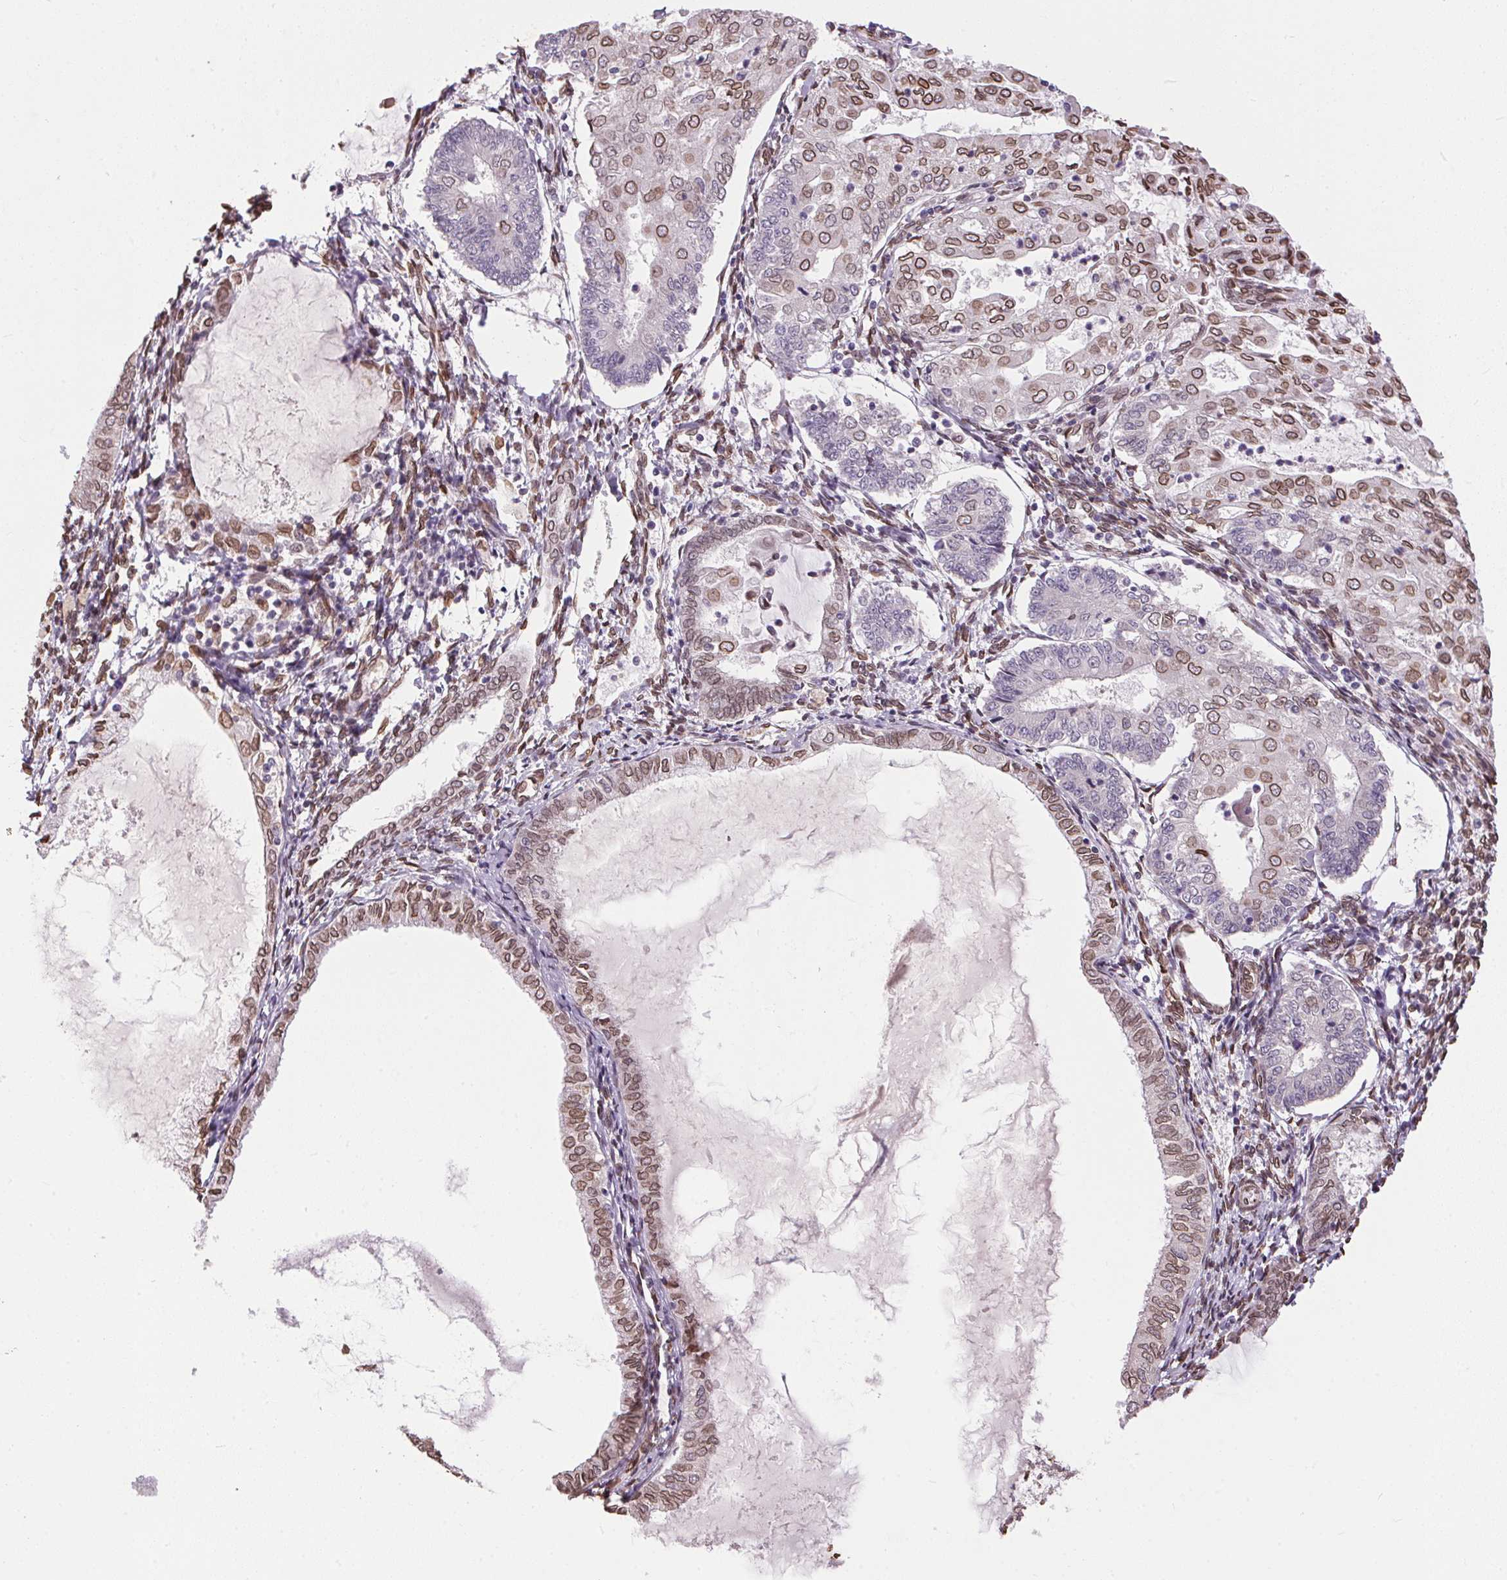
{"staining": {"intensity": "moderate", "quantity": "25%-75%", "location": "cytoplasmic/membranous,nuclear"}, "tissue": "endometrial cancer", "cell_type": "Tumor cells", "image_type": "cancer", "snomed": [{"axis": "morphology", "description": "Adenocarcinoma, NOS"}, {"axis": "topography", "description": "Endometrium"}], "caption": "A medium amount of moderate cytoplasmic/membranous and nuclear staining is seen in about 25%-75% of tumor cells in adenocarcinoma (endometrial) tissue.", "gene": "TMEM175", "patient": {"sex": "female", "age": 68}}